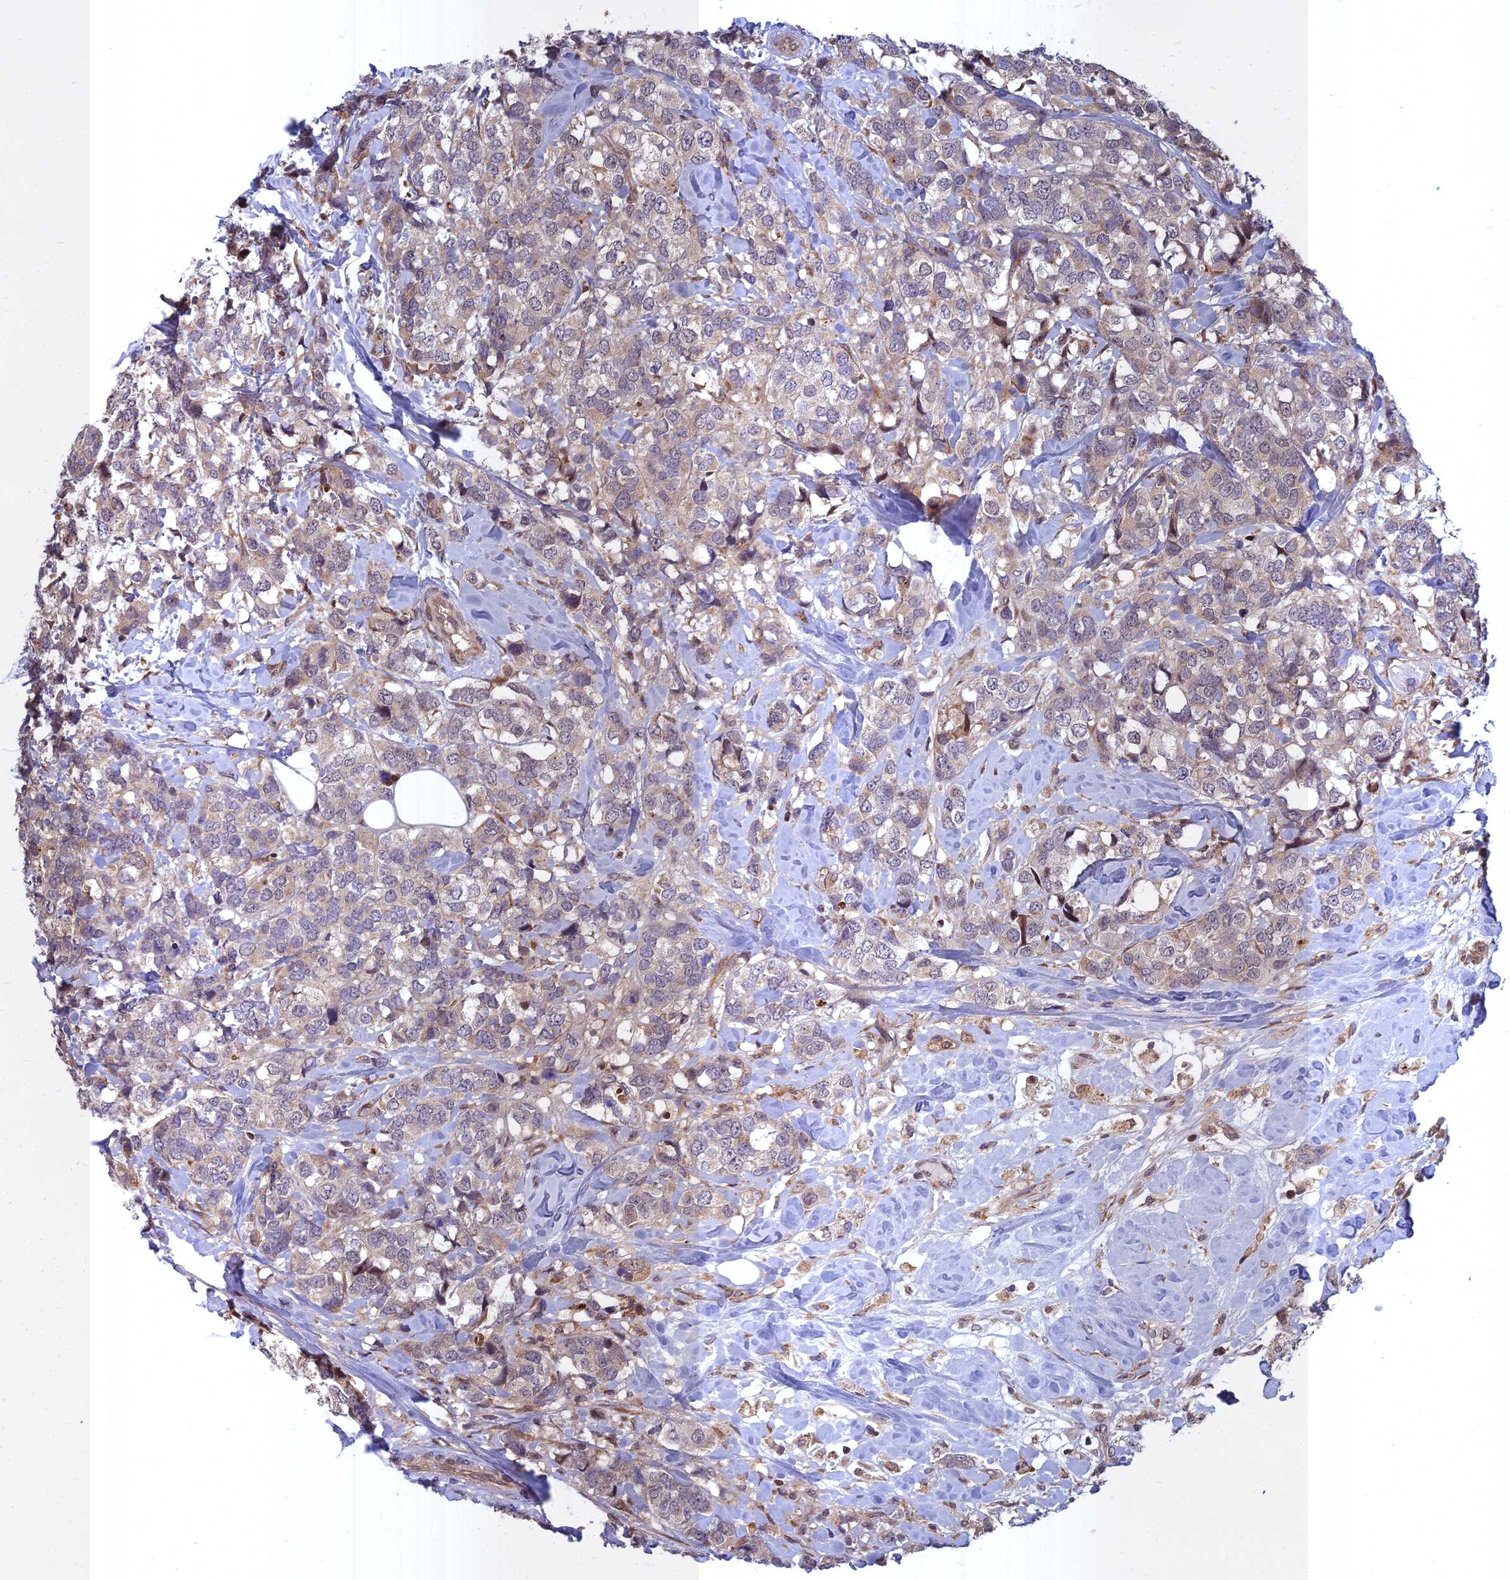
{"staining": {"intensity": "weak", "quantity": "25%-75%", "location": "cytoplasmic/membranous"}, "tissue": "breast cancer", "cell_type": "Tumor cells", "image_type": "cancer", "snomed": [{"axis": "morphology", "description": "Lobular carcinoma"}, {"axis": "topography", "description": "Breast"}], "caption": "Tumor cells demonstrate weak cytoplasmic/membranous expression in approximately 25%-75% of cells in breast lobular carcinoma.", "gene": "COMMD2", "patient": {"sex": "female", "age": 59}}